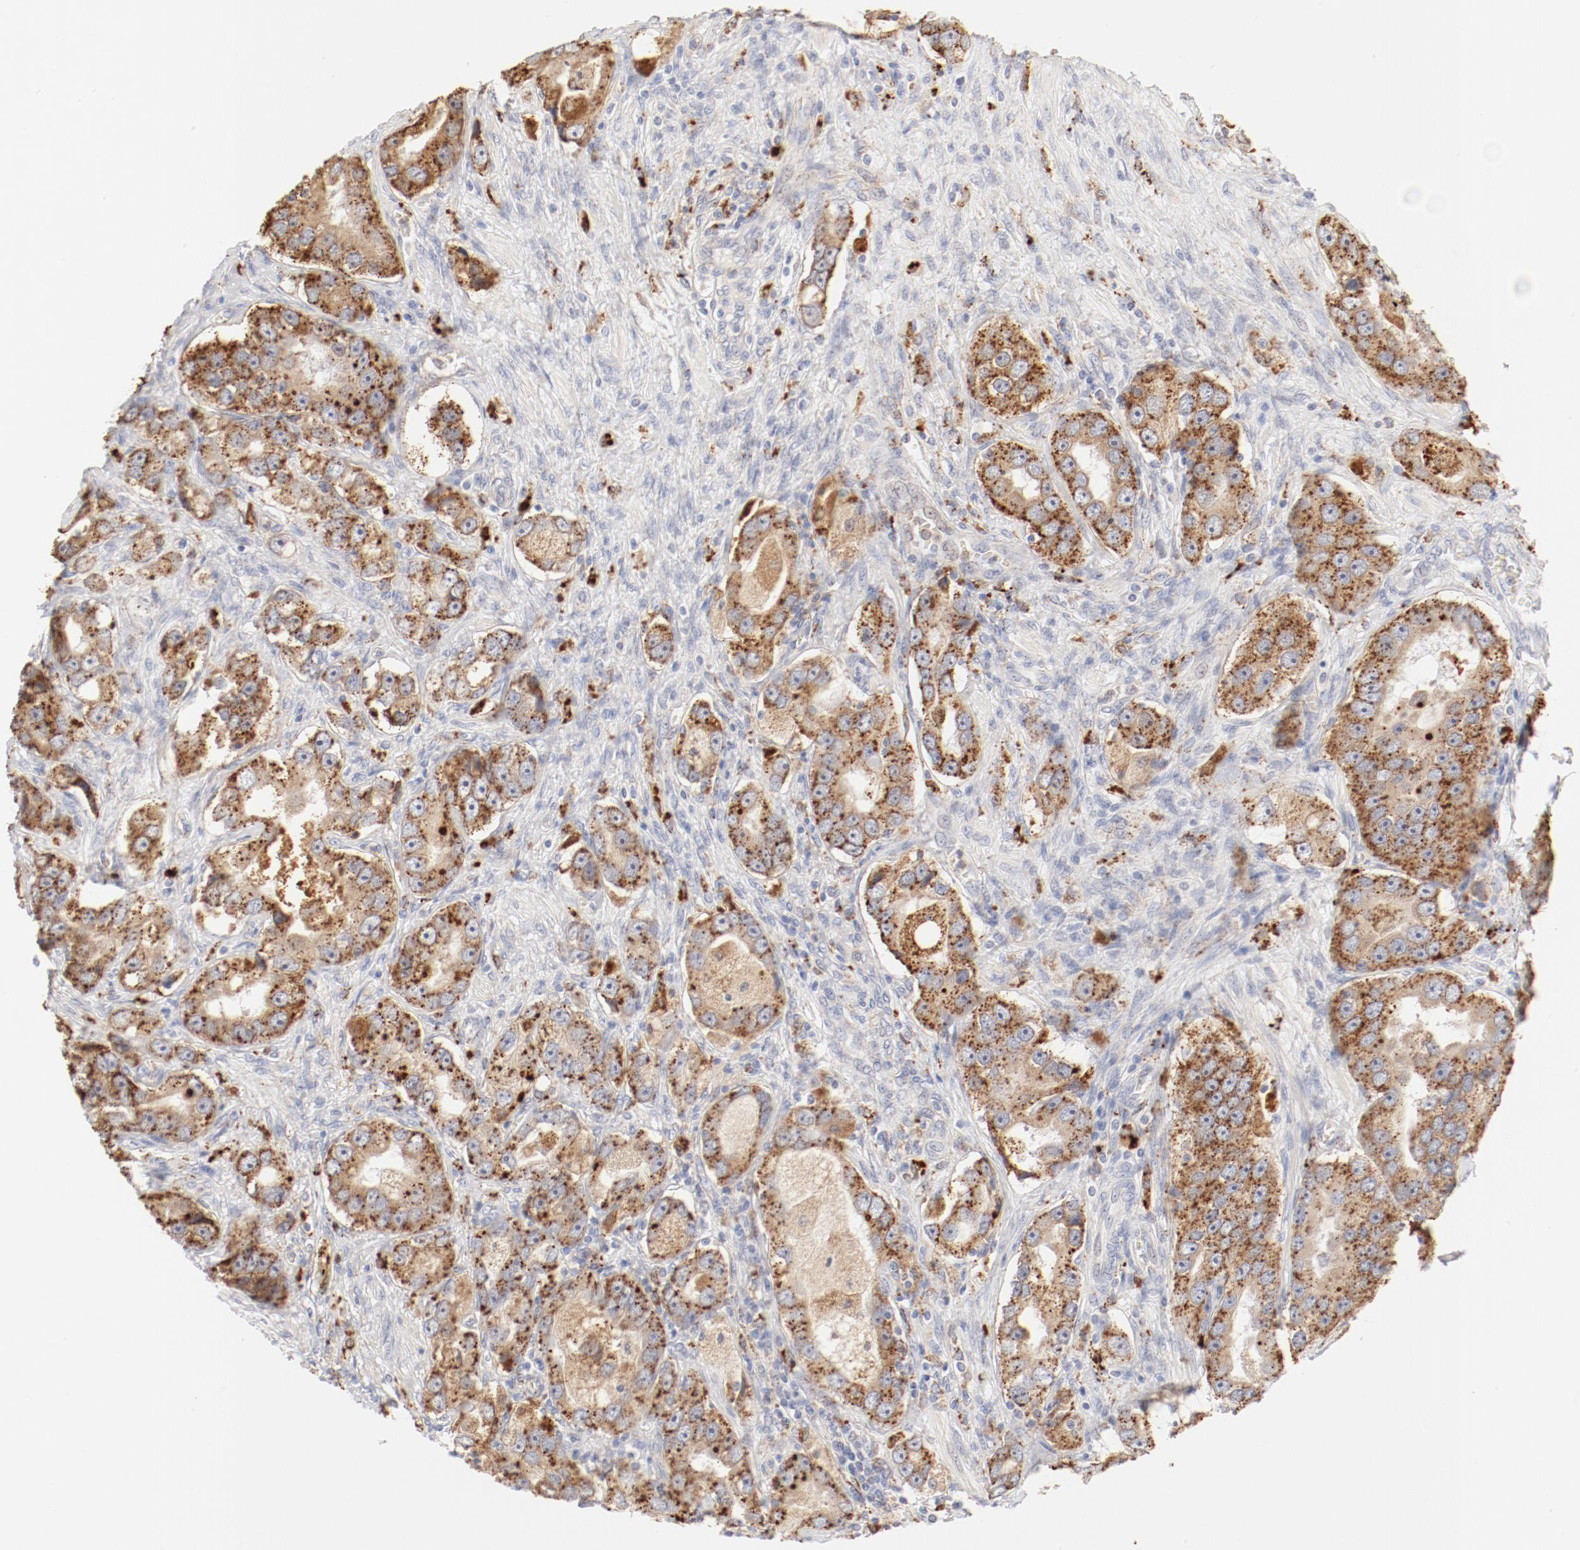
{"staining": {"intensity": "moderate", "quantity": ">75%", "location": "cytoplasmic/membranous"}, "tissue": "prostate cancer", "cell_type": "Tumor cells", "image_type": "cancer", "snomed": [{"axis": "morphology", "description": "Adenocarcinoma, High grade"}, {"axis": "topography", "description": "Prostate"}], "caption": "Tumor cells exhibit medium levels of moderate cytoplasmic/membranous positivity in approximately >75% of cells in human prostate cancer (high-grade adenocarcinoma). (DAB (3,3'-diaminobenzidine) = brown stain, brightfield microscopy at high magnification).", "gene": "CTSH", "patient": {"sex": "male", "age": 63}}